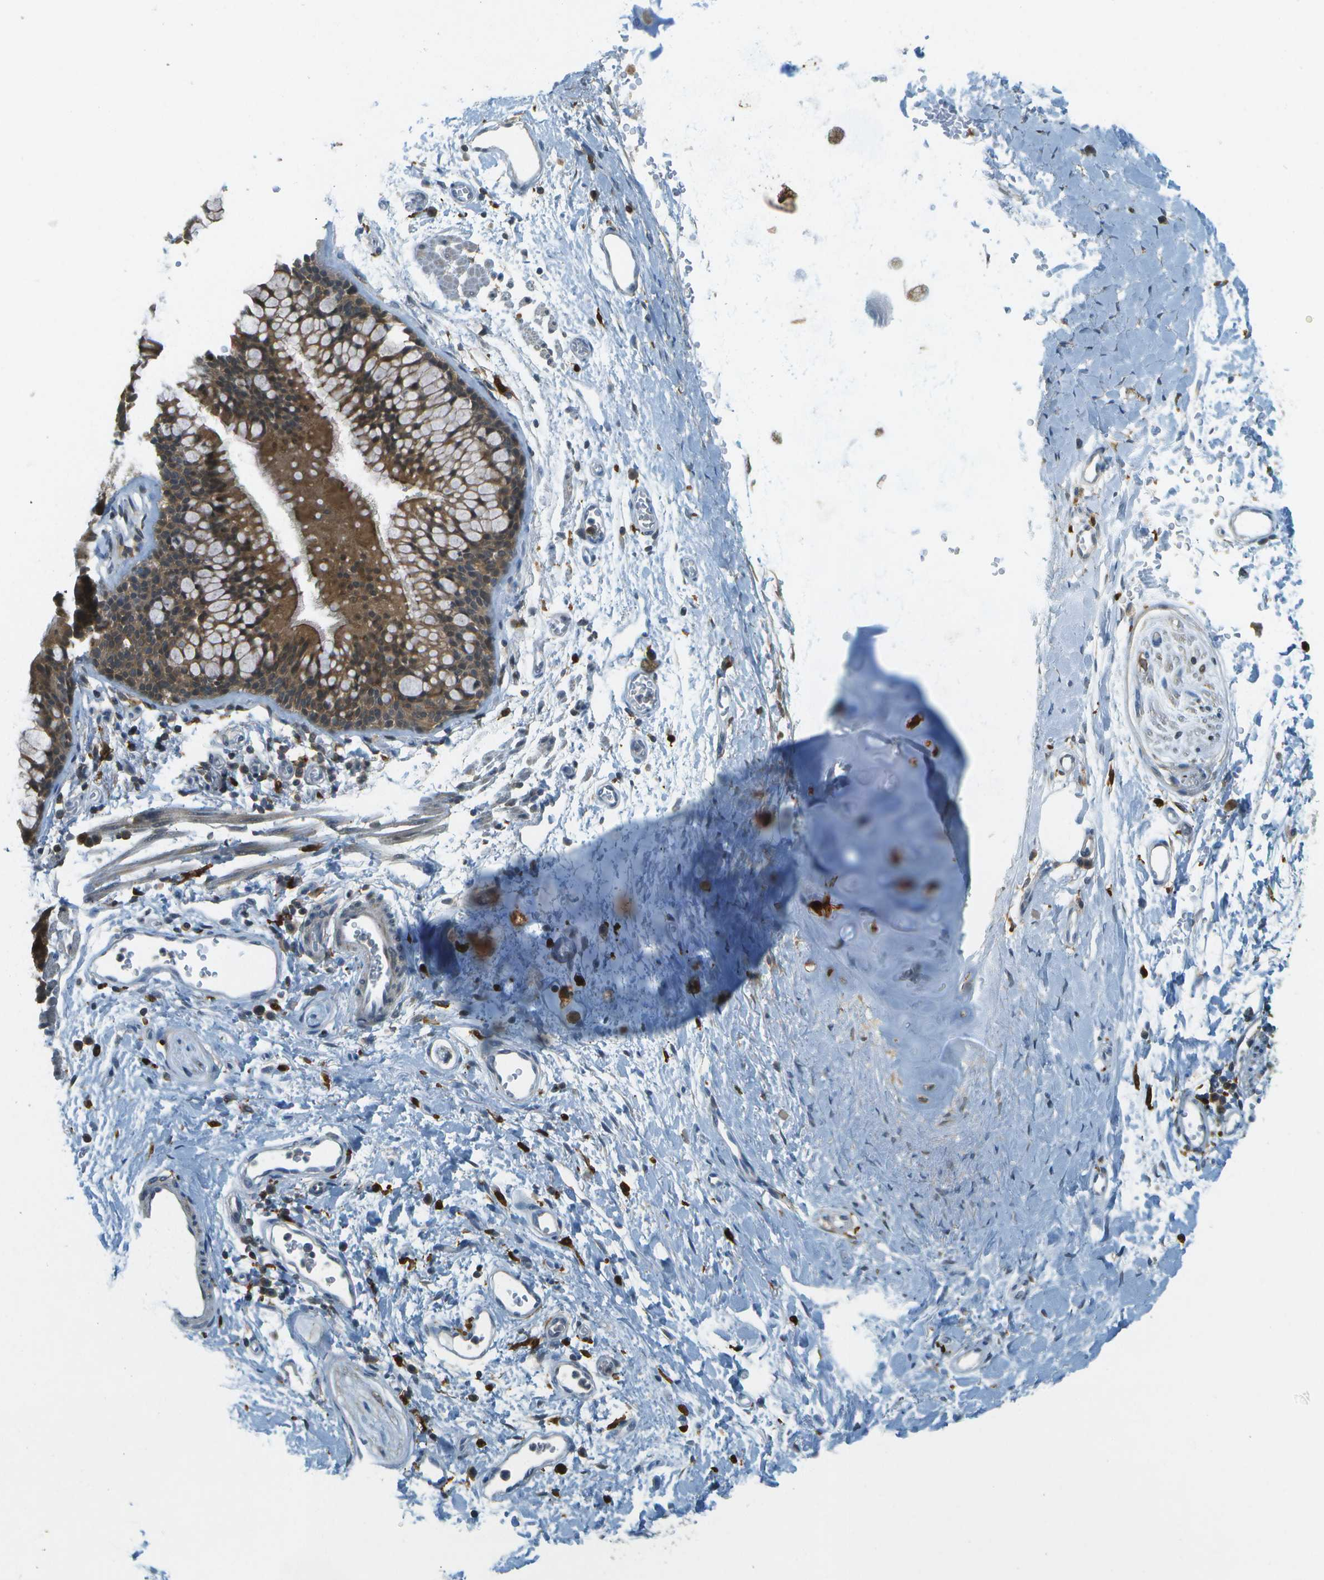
{"staining": {"intensity": "negative", "quantity": "none", "location": "none"}, "tissue": "adipose tissue", "cell_type": "Adipocytes", "image_type": "normal", "snomed": [{"axis": "morphology", "description": "Normal tissue, NOS"}, {"axis": "topography", "description": "Cartilage tissue"}, {"axis": "topography", "description": "Bronchus"}], "caption": "DAB immunohistochemical staining of unremarkable human adipose tissue exhibits no significant positivity in adipocytes. (DAB (3,3'-diaminobenzidine) IHC with hematoxylin counter stain).", "gene": "CDH23", "patient": {"sex": "female", "age": 53}}